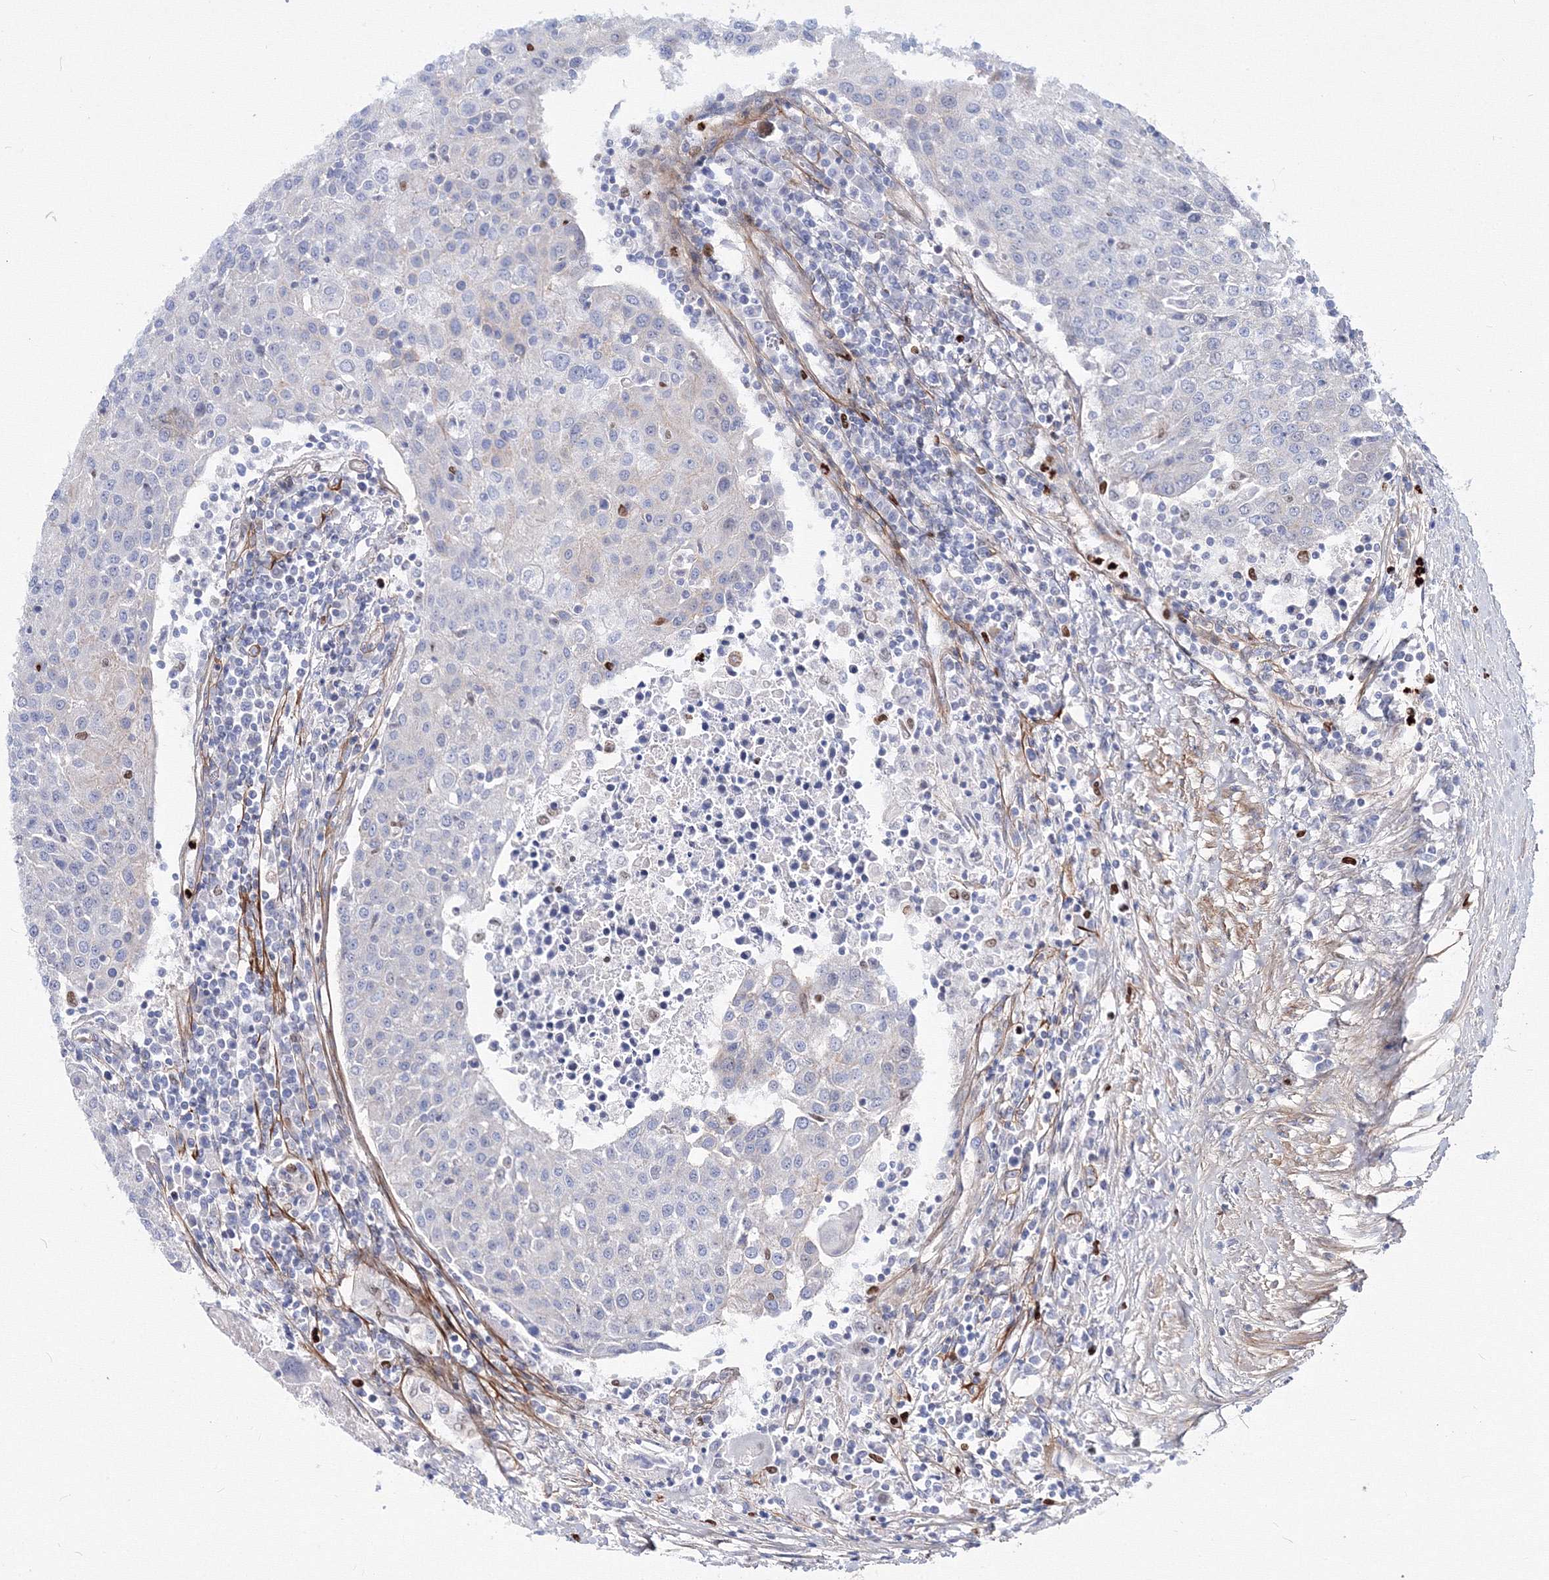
{"staining": {"intensity": "negative", "quantity": "none", "location": "none"}, "tissue": "urothelial cancer", "cell_type": "Tumor cells", "image_type": "cancer", "snomed": [{"axis": "morphology", "description": "Urothelial carcinoma, High grade"}, {"axis": "topography", "description": "Urinary bladder"}], "caption": "This is an immunohistochemistry (IHC) photomicrograph of human high-grade urothelial carcinoma. There is no positivity in tumor cells.", "gene": "C11orf52", "patient": {"sex": "female", "age": 85}}